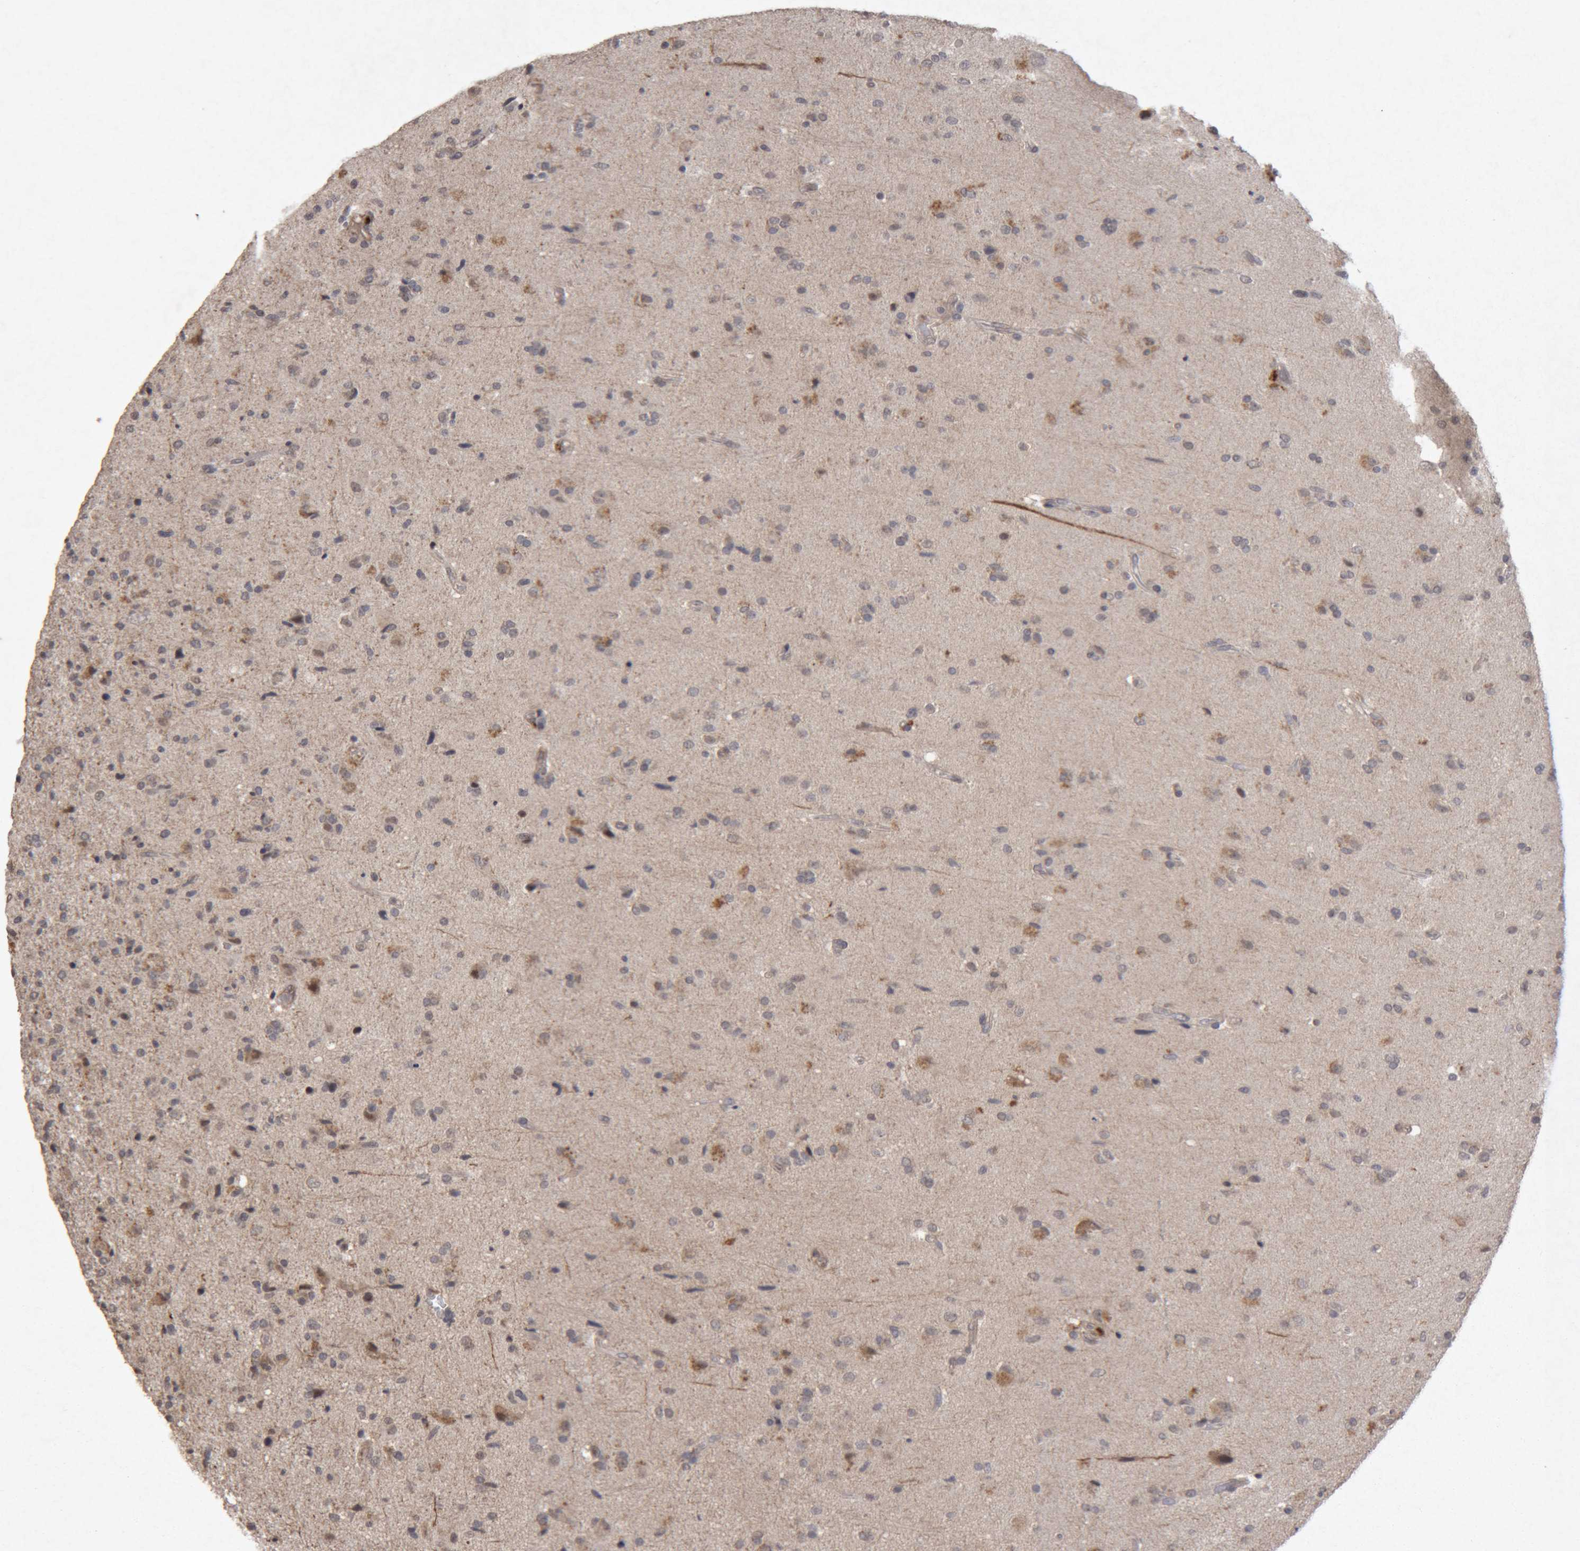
{"staining": {"intensity": "moderate", "quantity": "<25%", "location": "cytoplasmic/membranous"}, "tissue": "glioma", "cell_type": "Tumor cells", "image_type": "cancer", "snomed": [{"axis": "morphology", "description": "Glioma, malignant, High grade"}, {"axis": "topography", "description": "Brain"}], "caption": "About <25% of tumor cells in human malignant glioma (high-grade) display moderate cytoplasmic/membranous protein expression as visualized by brown immunohistochemical staining.", "gene": "MEP1A", "patient": {"sex": "male", "age": 72}}